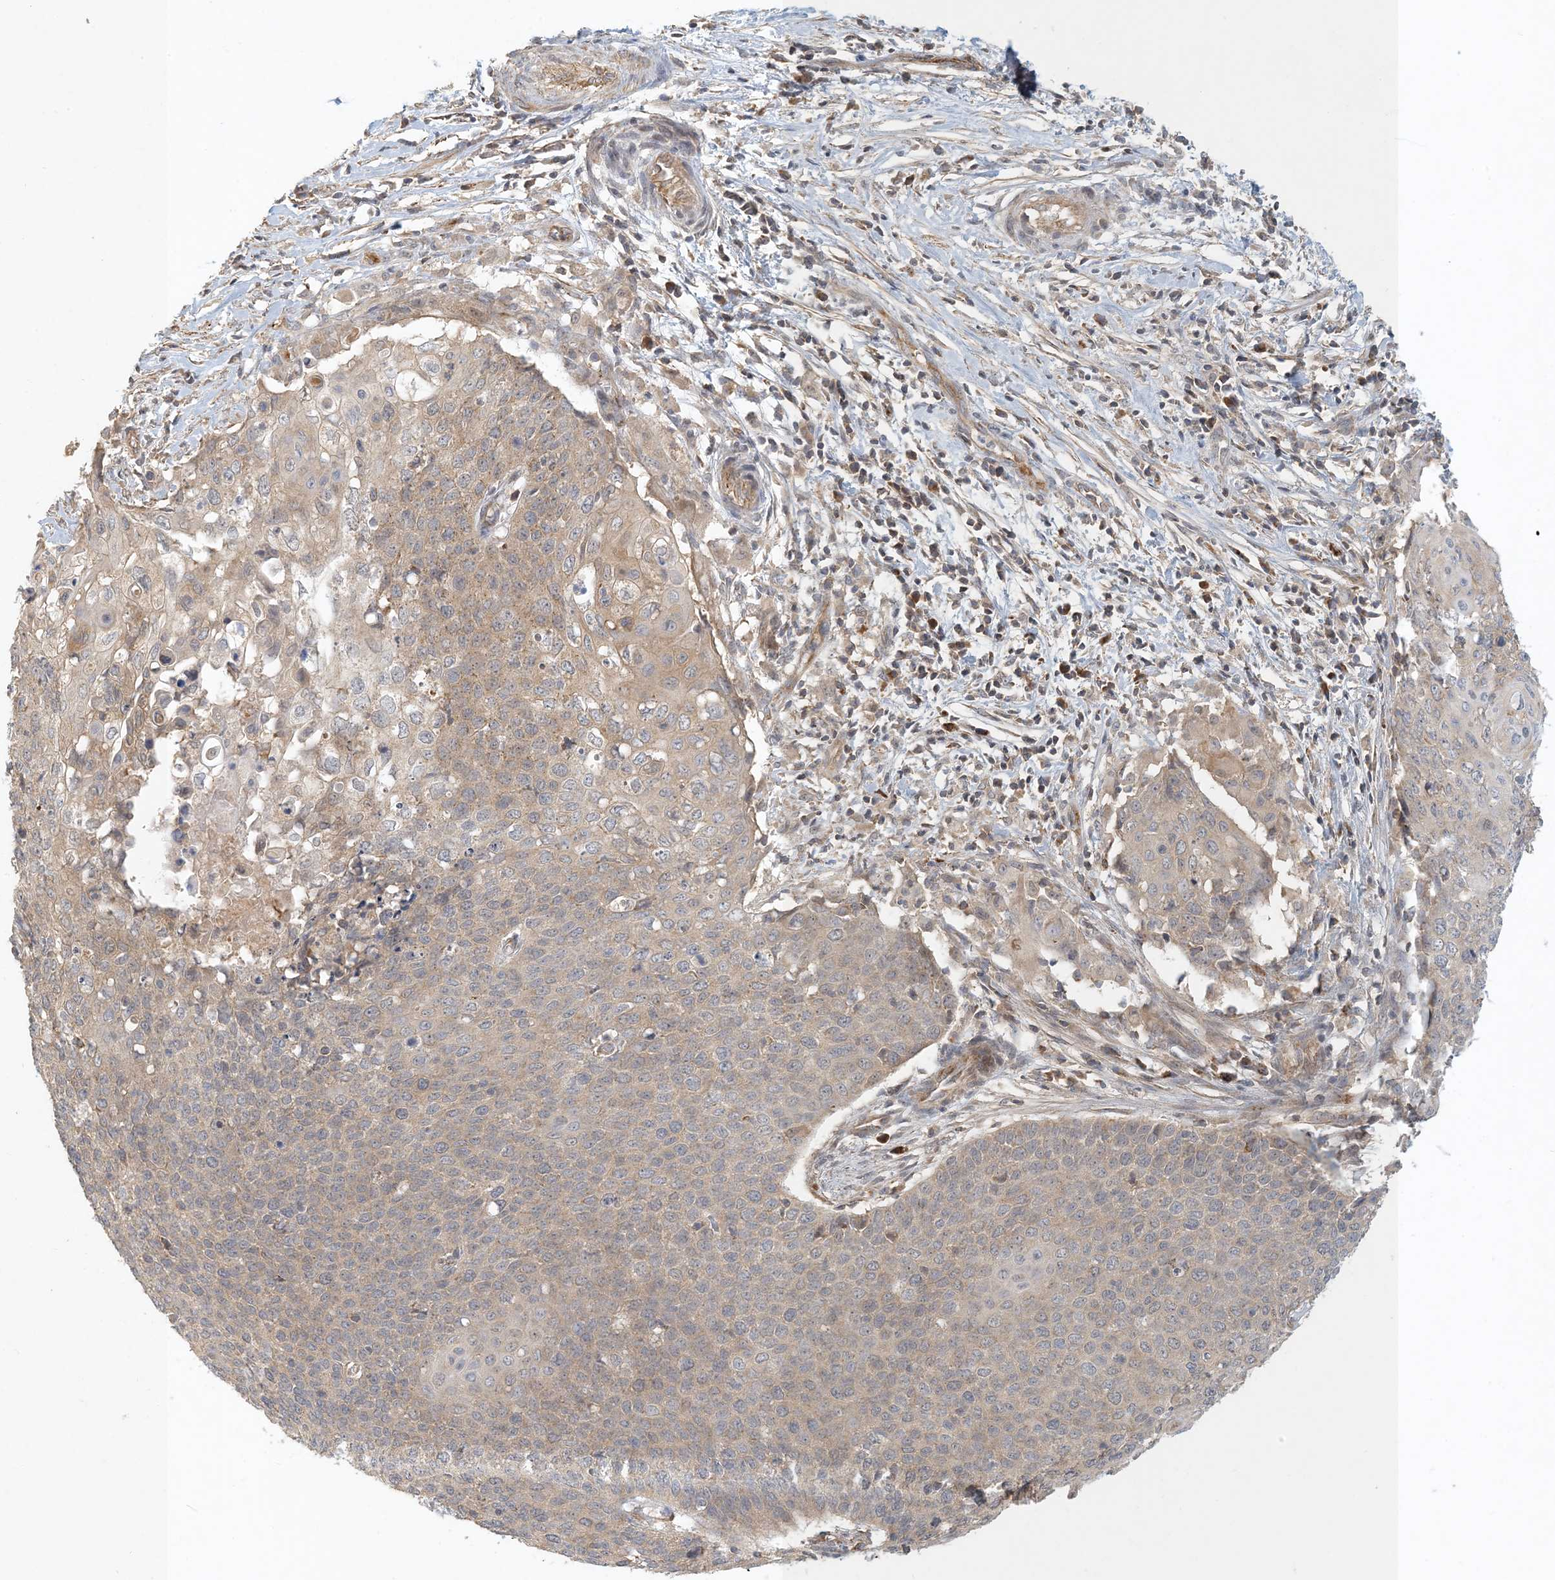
{"staining": {"intensity": "weak", "quantity": ">75%", "location": "cytoplasmic/membranous"}, "tissue": "cervical cancer", "cell_type": "Tumor cells", "image_type": "cancer", "snomed": [{"axis": "morphology", "description": "Squamous cell carcinoma, NOS"}, {"axis": "topography", "description": "Cervix"}], "caption": "Human squamous cell carcinoma (cervical) stained for a protein (brown) displays weak cytoplasmic/membranous positive expression in approximately >75% of tumor cells.", "gene": "ZBTB3", "patient": {"sex": "female", "age": 39}}